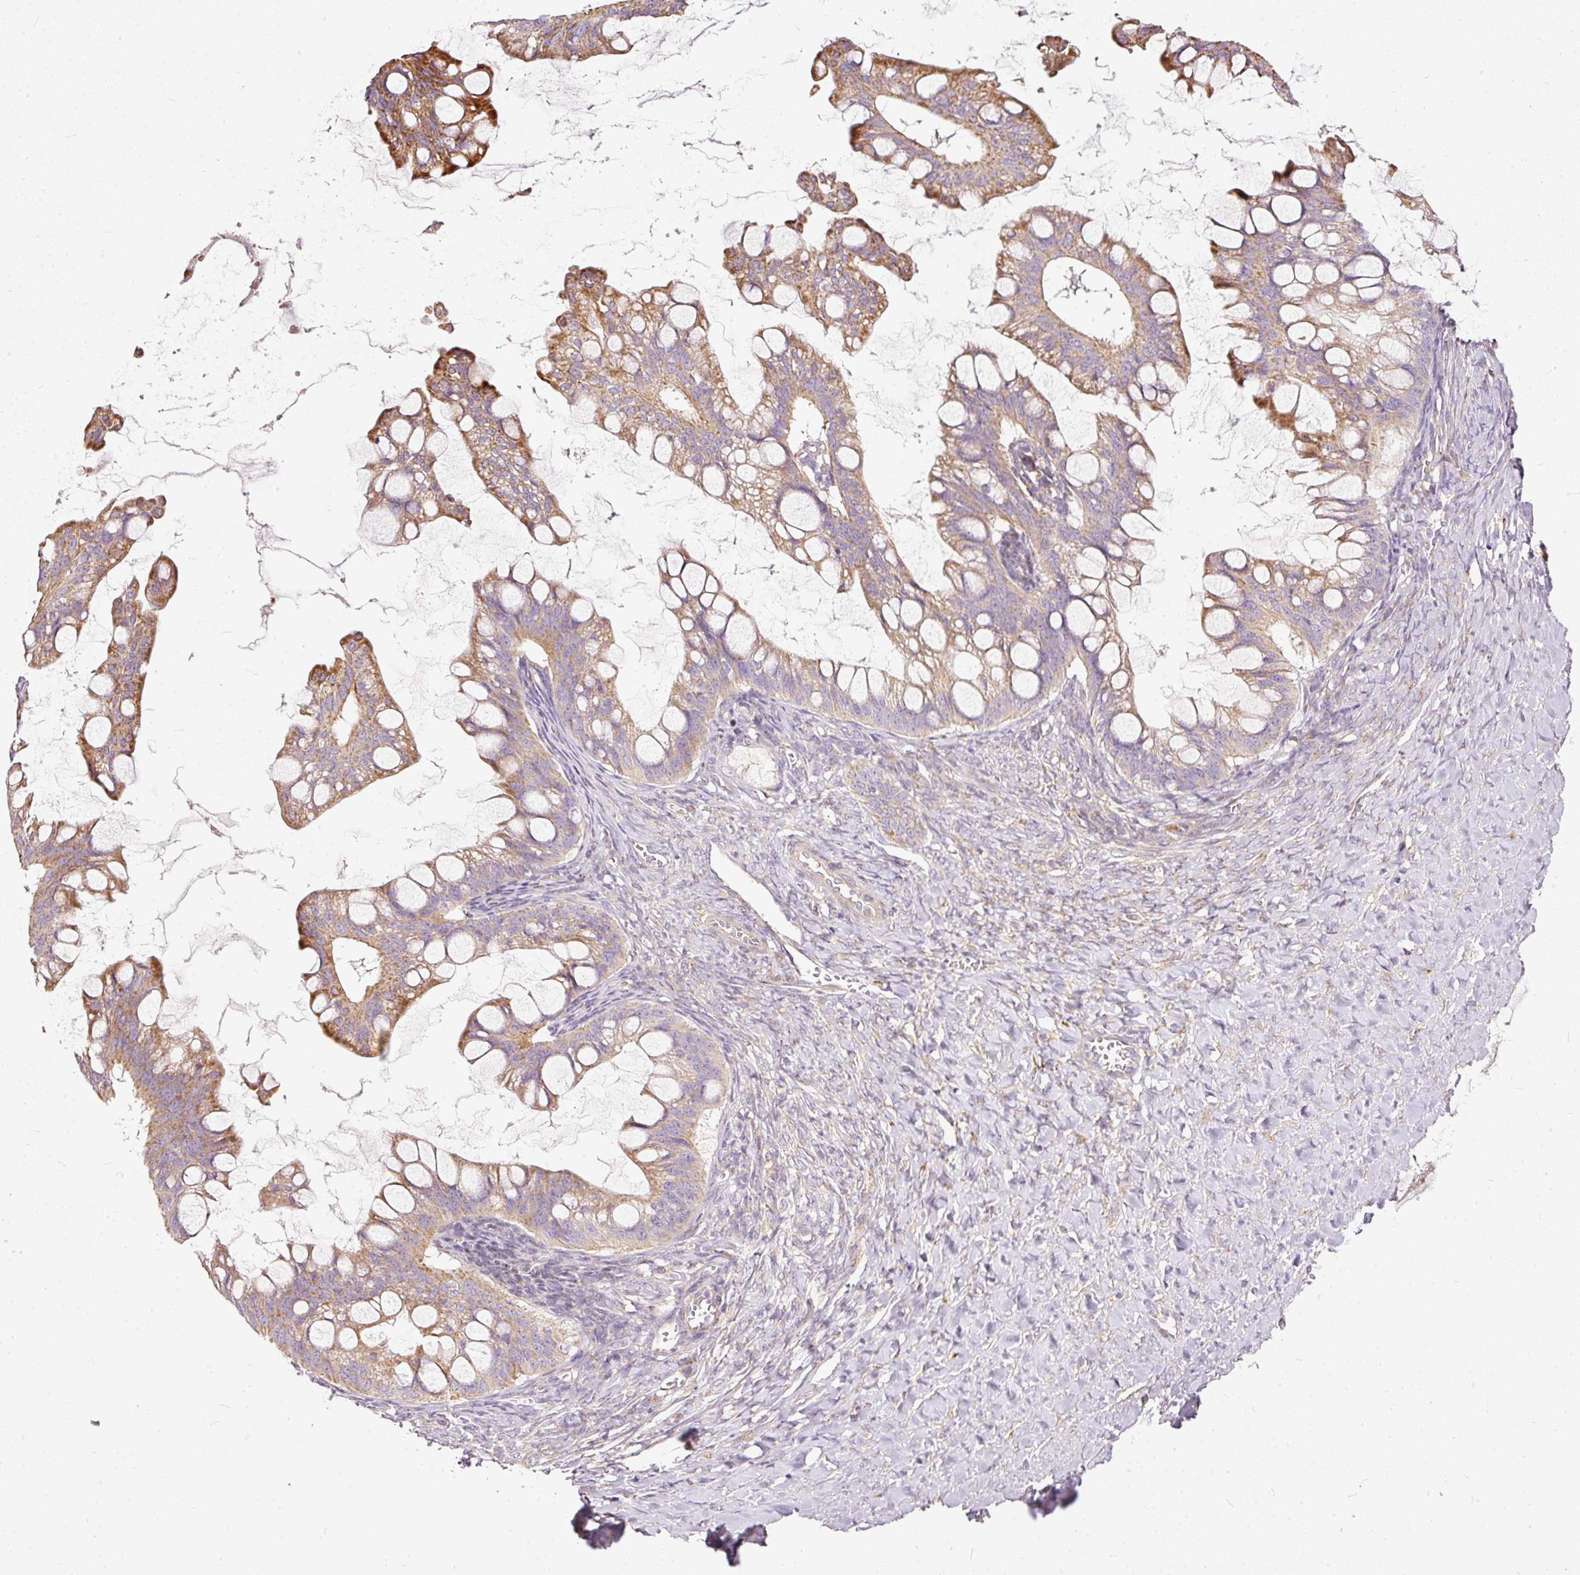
{"staining": {"intensity": "moderate", "quantity": "25%-75%", "location": "cytoplasmic/membranous"}, "tissue": "ovarian cancer", "cell_type": "Tumor cells", "image_type": "cancer", "snomed": [{"axis": "morphology", "description": "Cystadenocarcinoma, mucinous, NOS"}, {"axis": "topography", "description": "Ovary"}], "caption": "Immunohistochemistry micrograph of neoplastic tissue: ovarian cancer (mucinous cystadenocarcinoma) stained using IHC displays medium levels of moderate protein expression localized specifically in the cytoplasmic/membranous of tumor cells, appearing as a cytoplasmic/membranous brown color.", "gene": "PAQR9", "patient": {"sex": "female", "age": 73}}